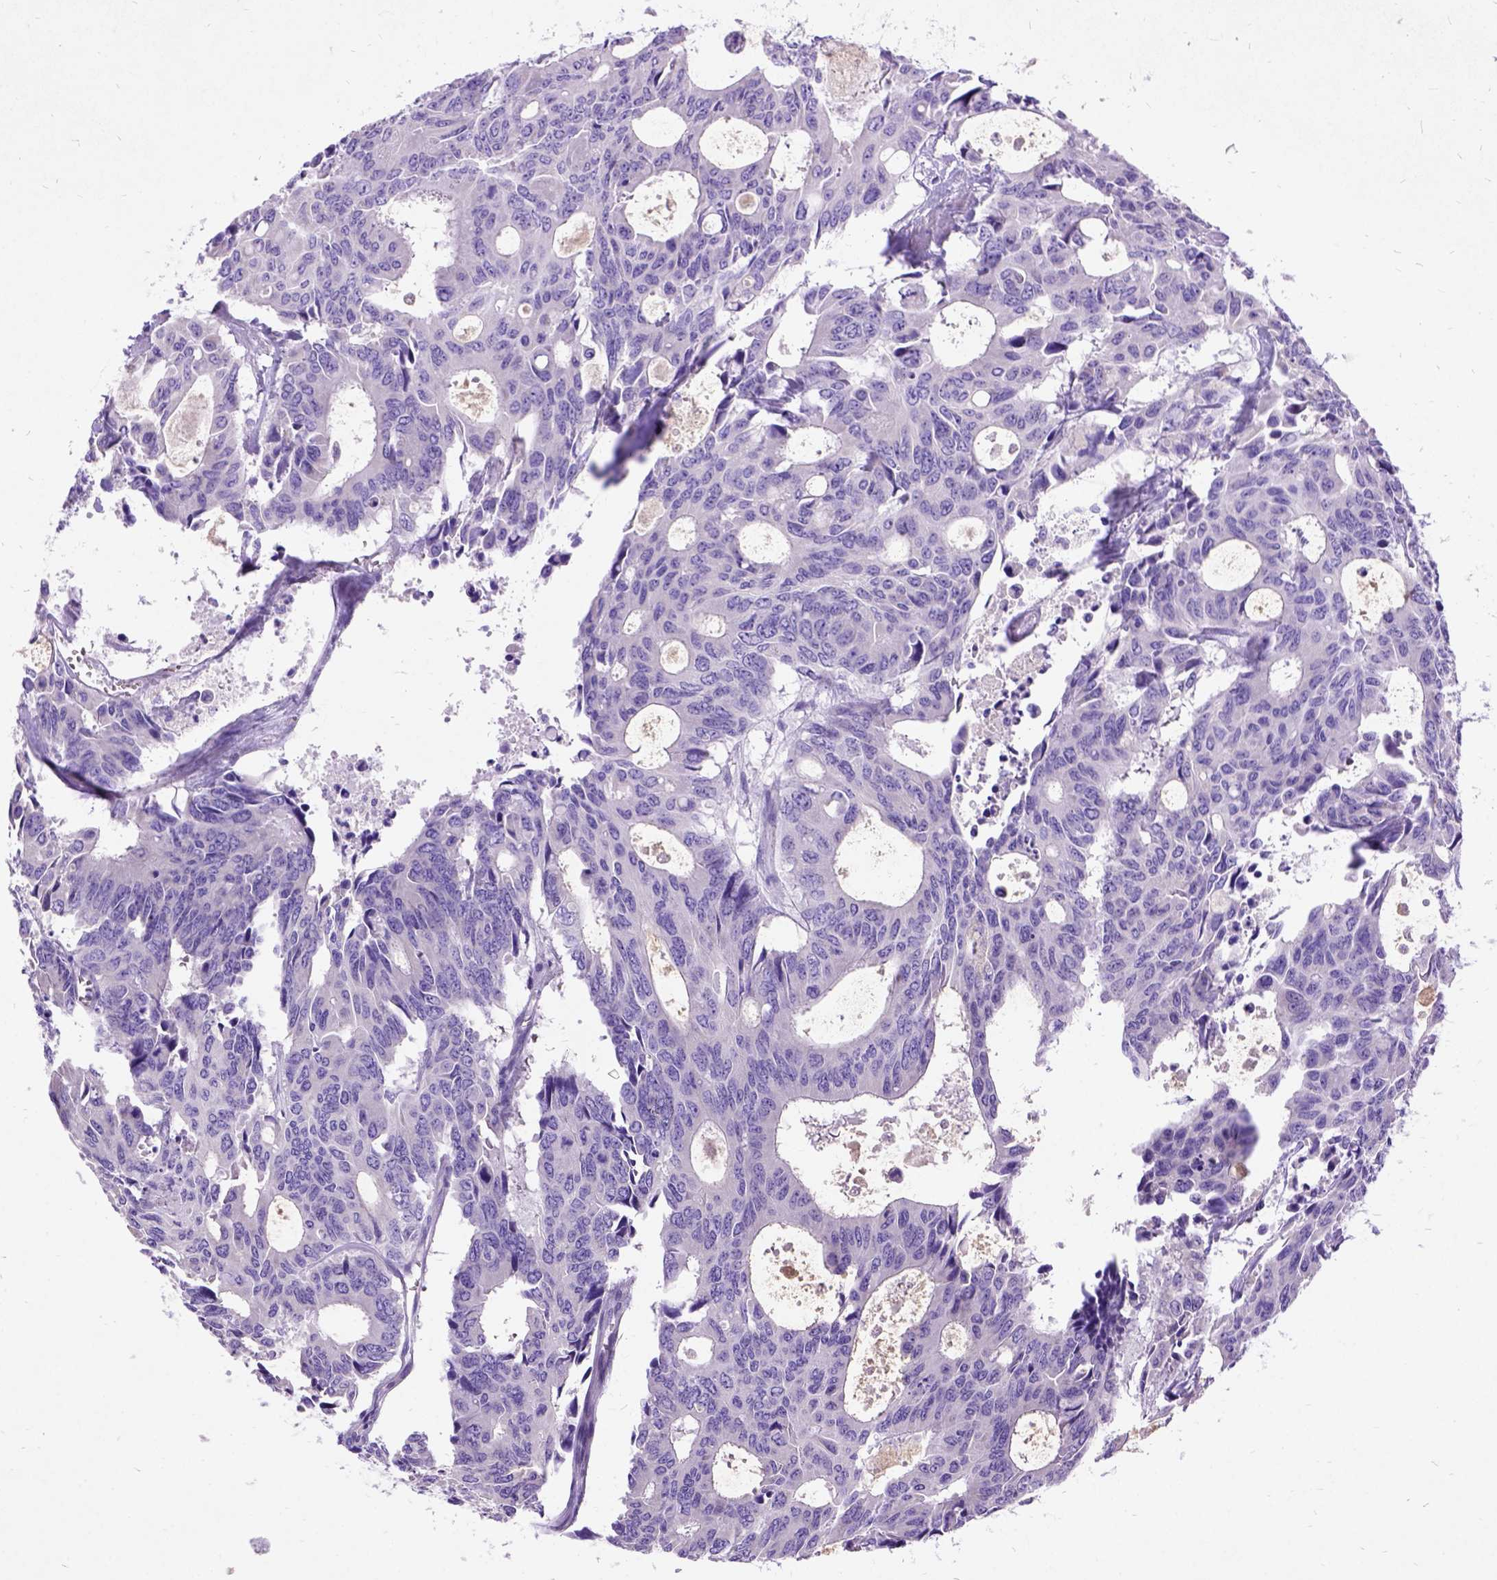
{"staining": {"intensity": "negative", "quantity": "none", "location": "none"}, "tissue": "colorectal cancer", "cell_type": "Tumor cells", "image_type": "cancer", "snomed": [{"axis": "morphology", "description": "Adenocarcinoma, NOS"}, {"axis": "topography", "description": "Rectum"}], "caption": "The micrograph reveals no significant expression in tumor cells of adenocarcinoma (colorectal).", "gene": "CFAP54", "patient": {"sex": "male", "age": 76}}